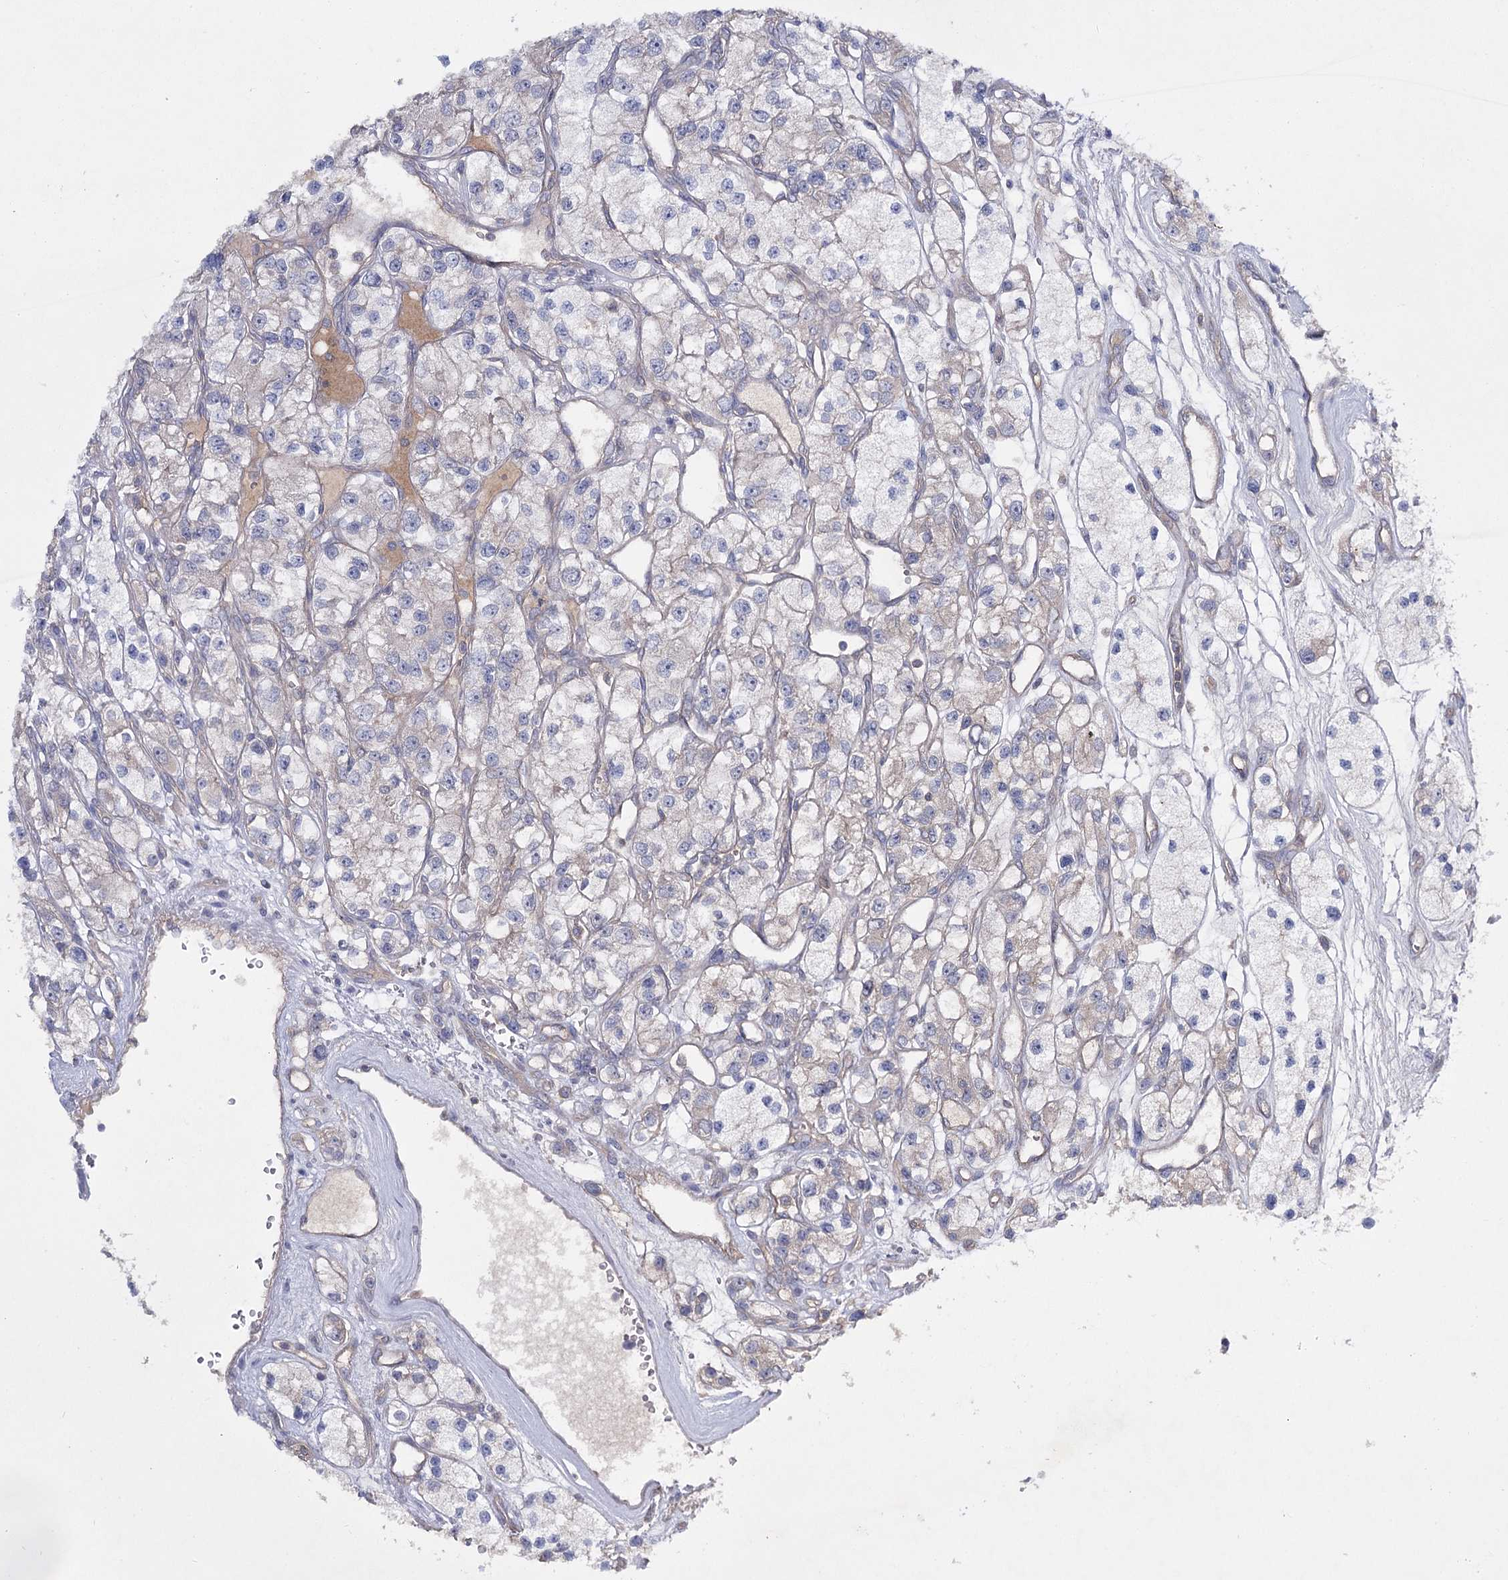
{"staining": {"intensity": "negative", "quantity": "none", "location": "none"}, "tissue": "renal cancer", "cell_type": "Tumor cells", "image_type": "cancer", "snomed": [{"axis": "morphology", "description": "Adenocarcinoma, NOS"}, {"axis": "topography", "description": "Kidney"}], "caption": "DAB immunohistochemical staining of renal cancer shows no significant staining in tumor cells.", "gene": "BCR", "patient": {"sex": "female", "age": 57}}